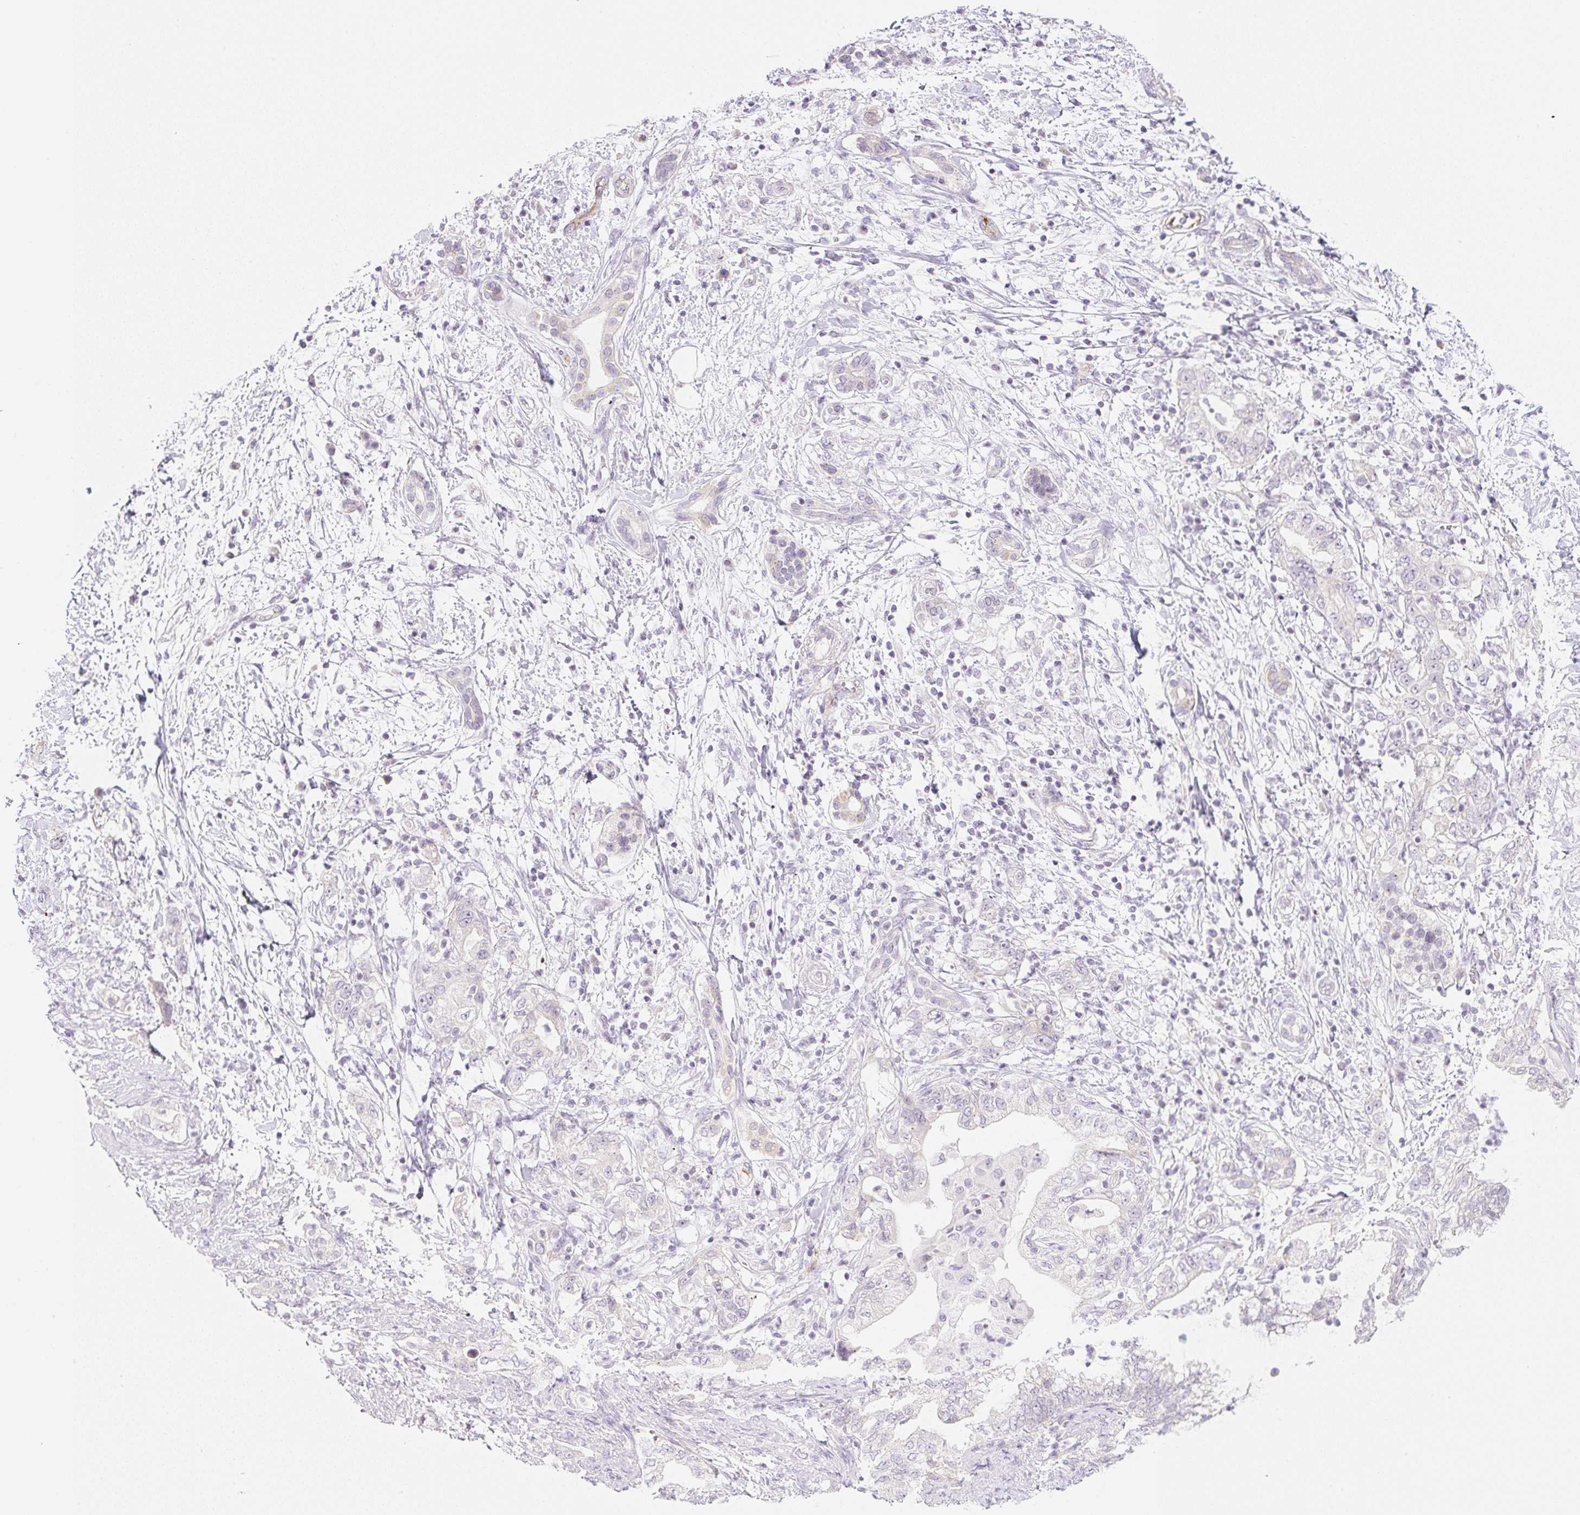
{"staining": {"intensity": "negative", "quantity": "none", "location": "none"}, "tissue": "pancreatic cancer", "cell_type": "Tumor cells", "image_type": "cancer", "snomed": [{"axis": "morphology", "description": "Adenocarcinoma, NOS"}, {"axis": "topography", "description": "Pancreas"}], "caption": "High power microscopy micrograph of an immunohistochemistry micrograph of pancreatic cancer, revealing no significant staining in tumor cells. The staining is performed using DAB brown chromogen with nuclei counter-stained in using hematoxylin.", "gene": "CASKIN1", "patient": {"sex": "female", "age": 73}}